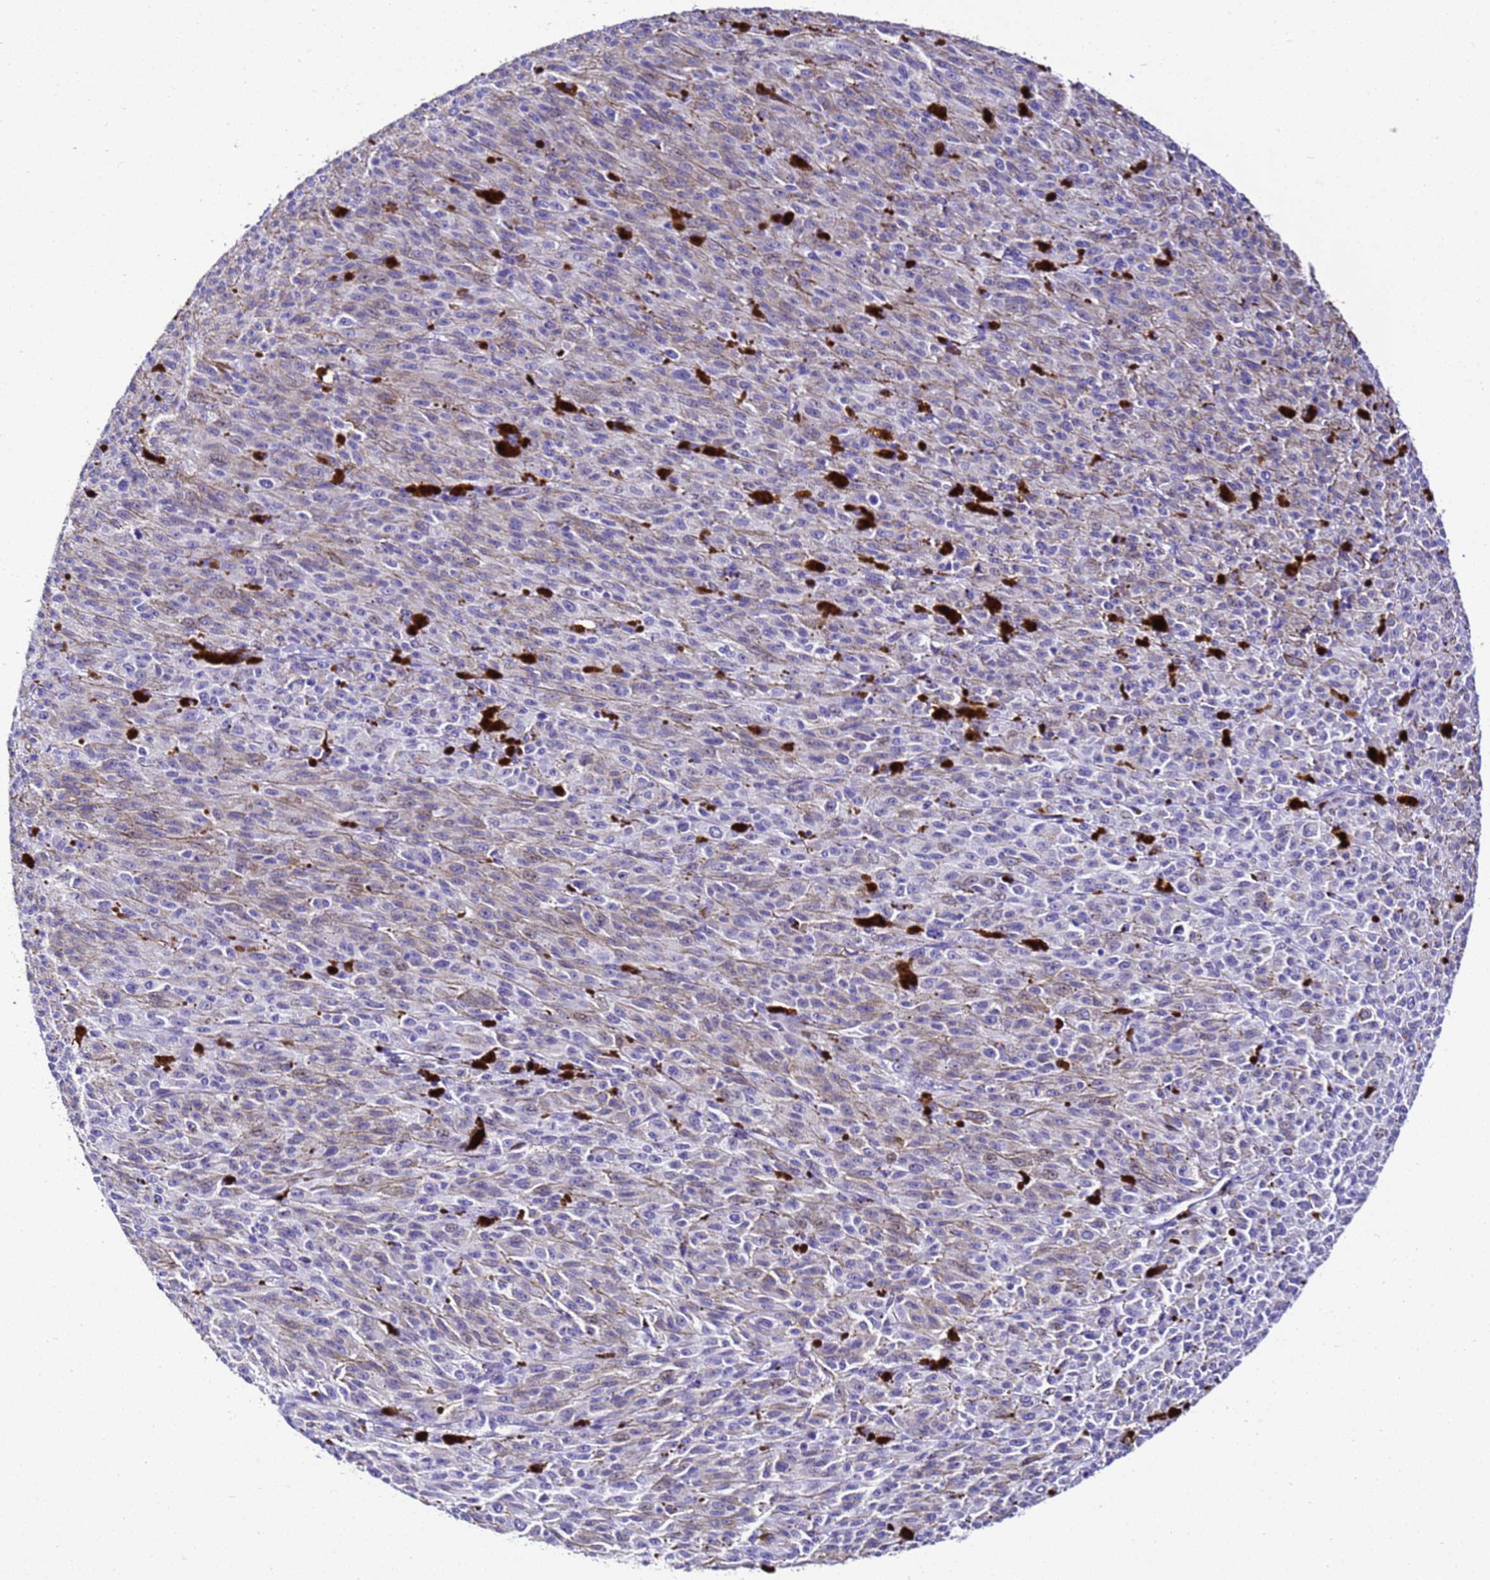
{"staining": {"intensity": "negative", "quantity": "none", "location": "none"}, "tissue": "melanoma", "cell_type": "Tumor cells", "image_type": "cancer", "snomed": [{"axis": "morphology", "description": "Malignant melanoma, NOS"}, {"axis": "topography", "description": "Skin"}], "caption": "Protein analysis of melanoma reveals no significant staining in tumor cells.", "gene": "ZNF417", "patient": {"sex": "female", "age": 52}}